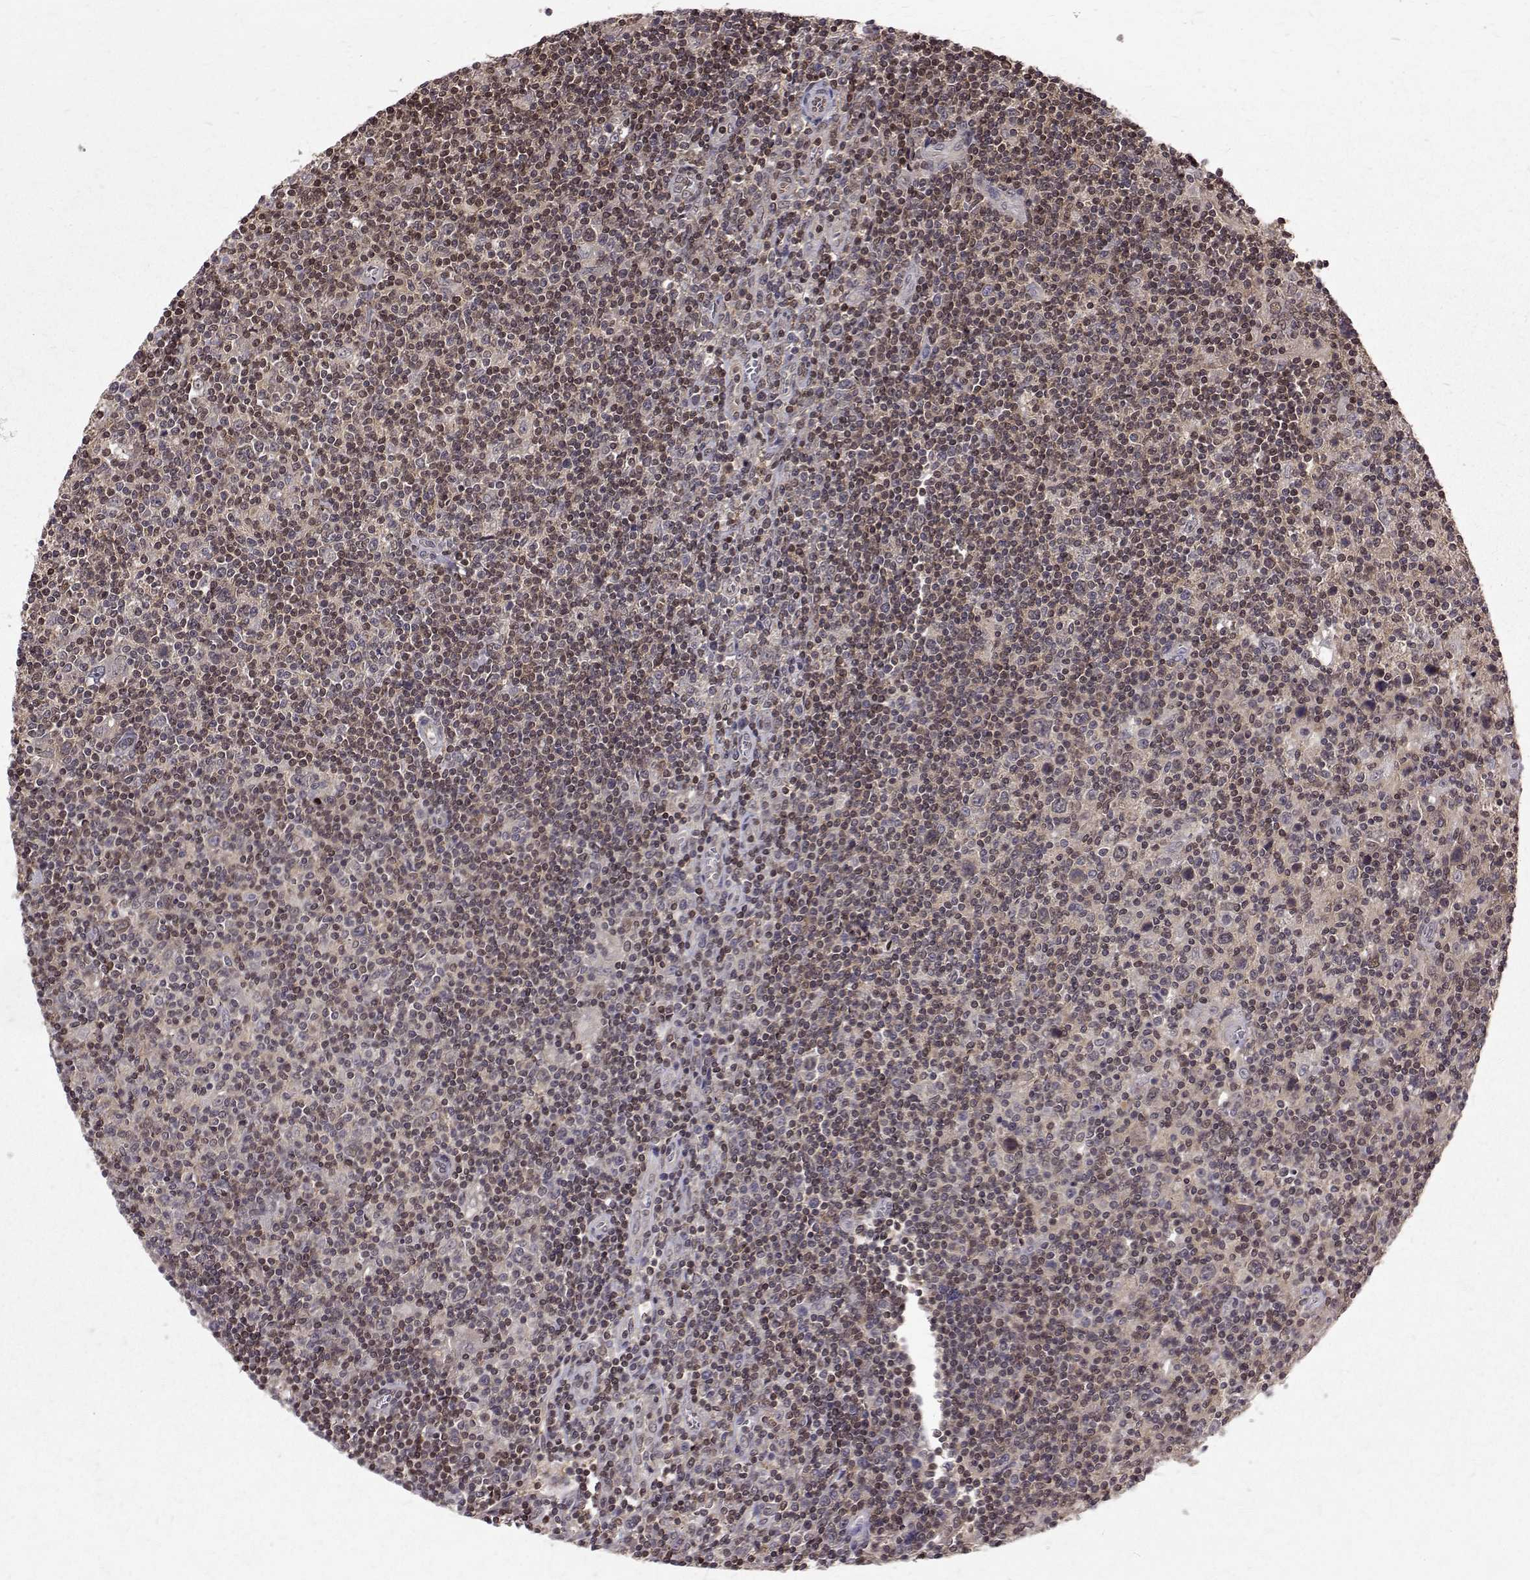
{"staining": {"intensity": "weak", "quantity": "<25%", "location": "nuclear"}, "tissue": "lymphoma", "cell_type": "Tumor cells", "image_type": "cancer", "snomed": [{"axis": "morphology", "description": "Hodgkin's disease, NOS"}, {"axis": "topography", "description": "Lymph node"}], "caption": "Lymphoma was stained to show a protein in brown. There is no significant positivity in tumor cells.", "gene": "NIF3L1", "patient": {"sex": "male", "age": 40}}